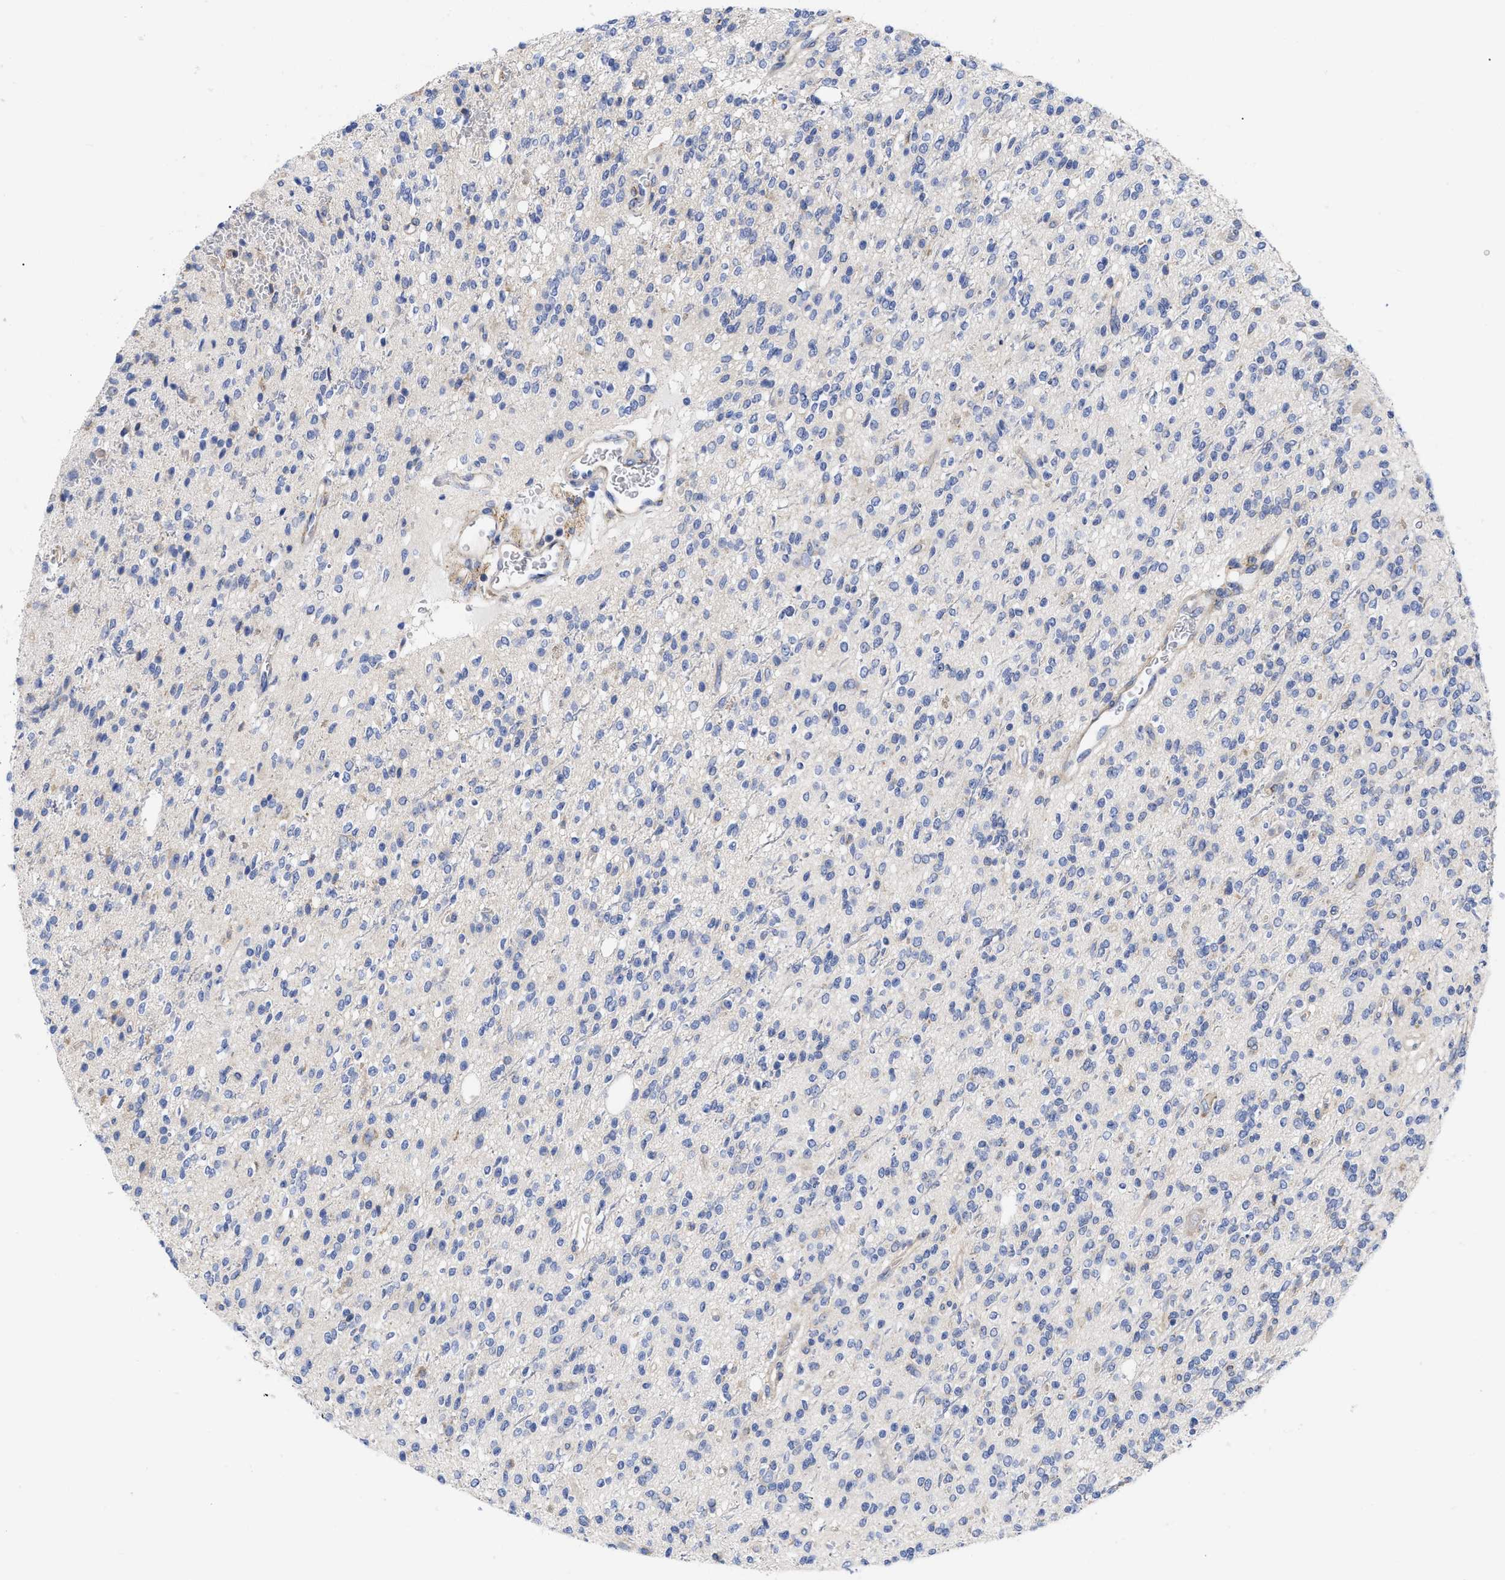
{"staining": {"intensity": "negative", "quantity": "none", "location": "none"}, "tissue": "glioma", "cell_type": "Tumor cells", "image_type": "cancer", "snomed": [{"axis": "morphology", "description": "Glioma, malignant, High grade"}, {"axis": "topography", "description": "Brain"}], "caption": "Immunohistochemistry (IHC) photomicrograph of human malignant glioma (high-grade) stained for a protein (brown), which exhibits no positivity in tumor cells.", "gene": "CFAP298", "patient": {"sex": "male", "age": 34}}